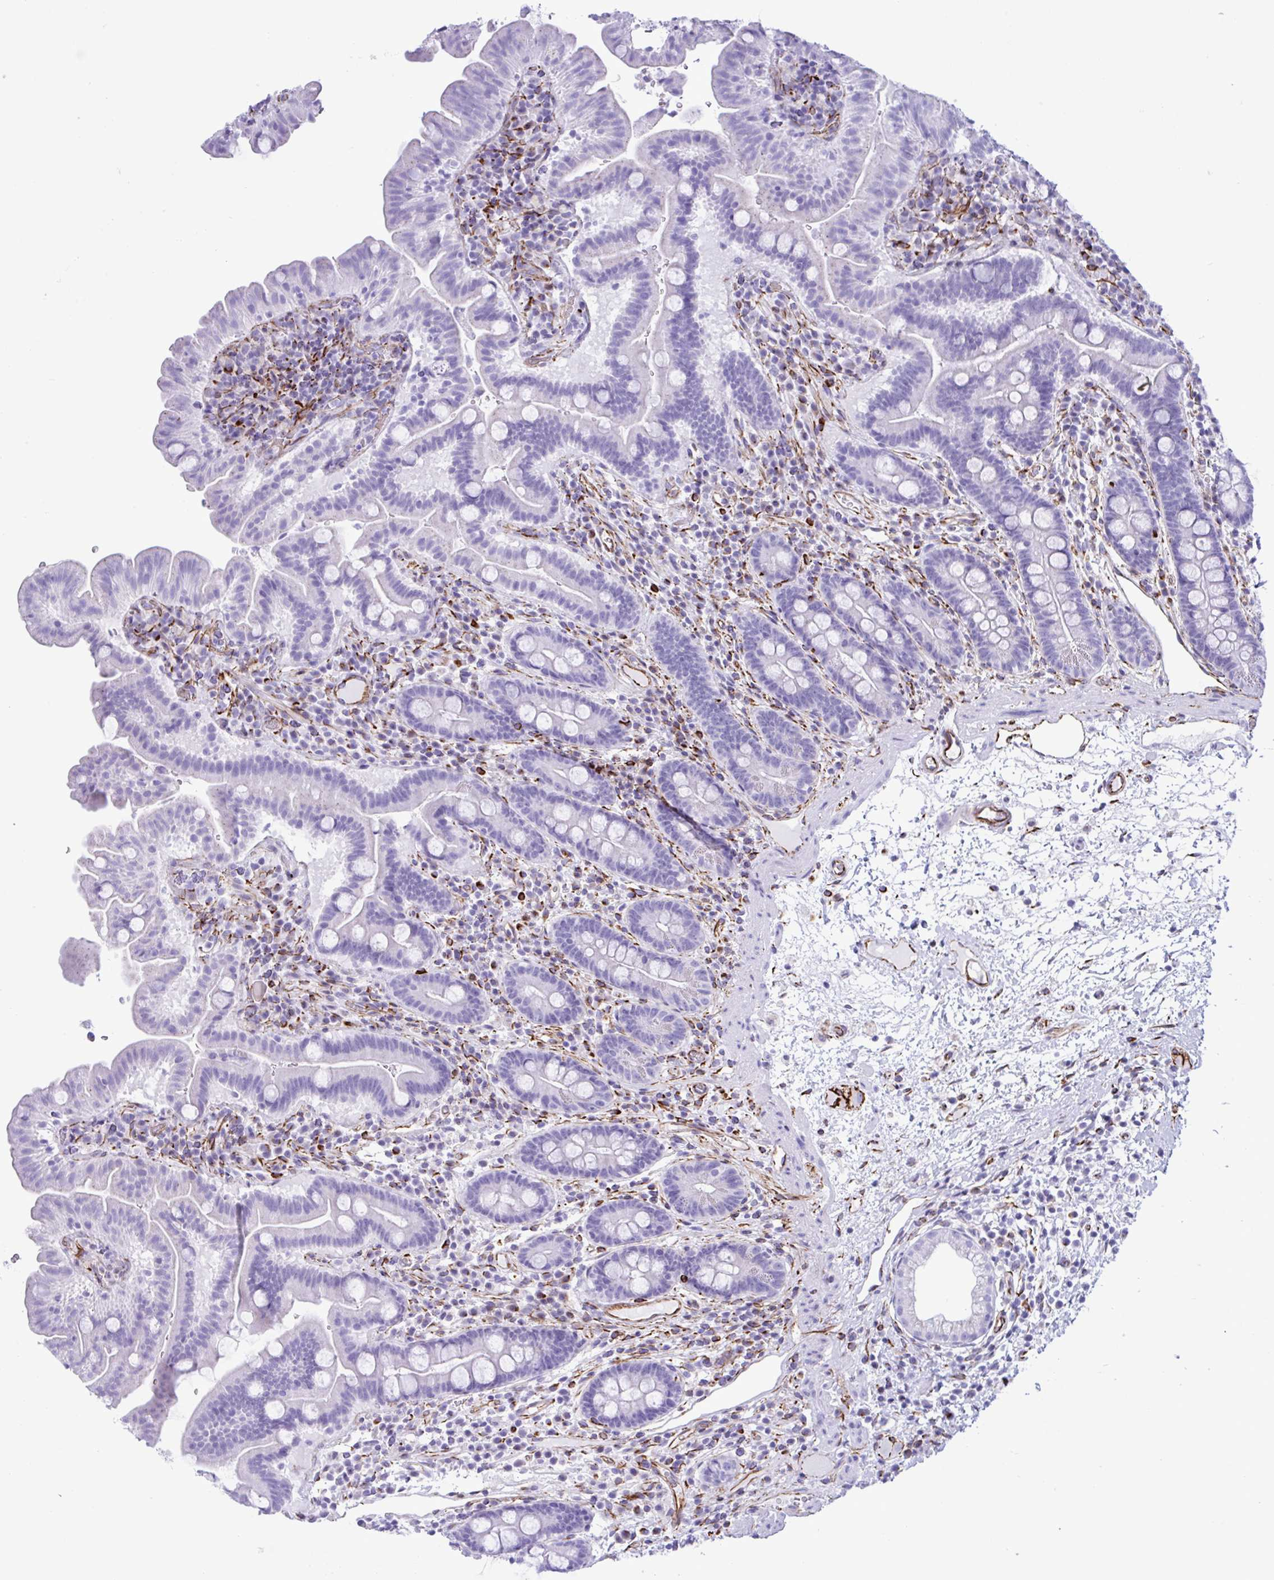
{"staining": {"intensity": "negative", "quantity": "none", "location": "none"}, "tissue": "small intestine", "cell_type": "Glandular cells", "image_type": "normal", "snomed": [{"axis": "morphology", "description": "Normal tissue, NOS"}, {"axis": "topography", "description": "Small intestine"}], "caption": "Glandular cells show no significant staining in normal small intestine. Nuclei are stained in blue.", "gene": "SMAD5", "patient": {"sex": "male", "age": 26}}